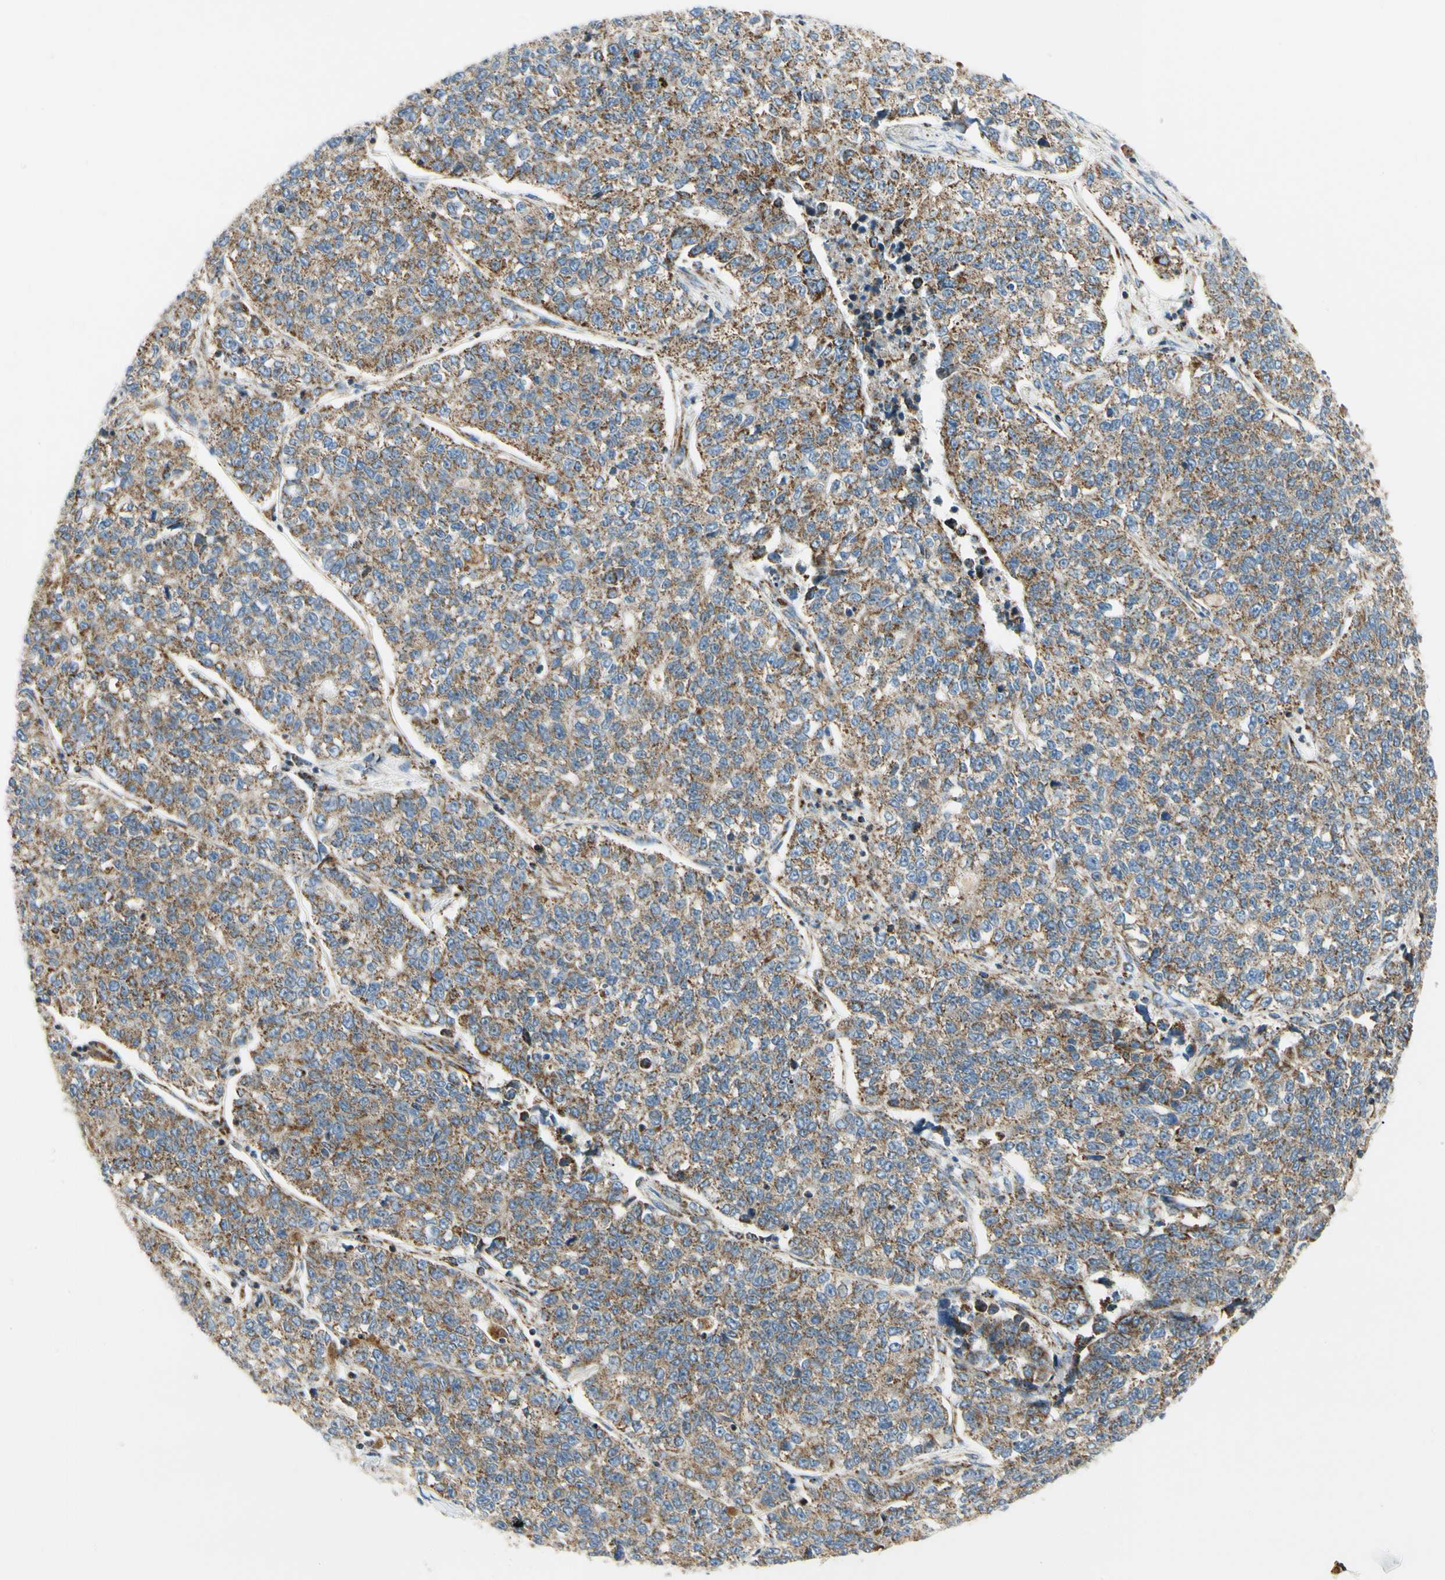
{"staining": {"intensity": "moderate", "quantity": ">75%", "location": "cytoplasmic/membranous"}, "tissue": "lung cancer", "cell_type": "Tumor cells", "image_type": "cancer", "snomed": [{"axis": "morphology", "description": "Adenocarcinoma, NOS"}, {"axis": "topography", "description": "Lung"}], "caption": "Immunohistochemical staining of human lung cancer reveals medium levels of moderate cytoplasmic/membranous protein expression in approximately >75% of tumor cells. (DAB IHC, brown staining for protein, blue staining for nuclei).", "gene": "TBC1D10A", "patient": {"sex": "male", "age": 49}}